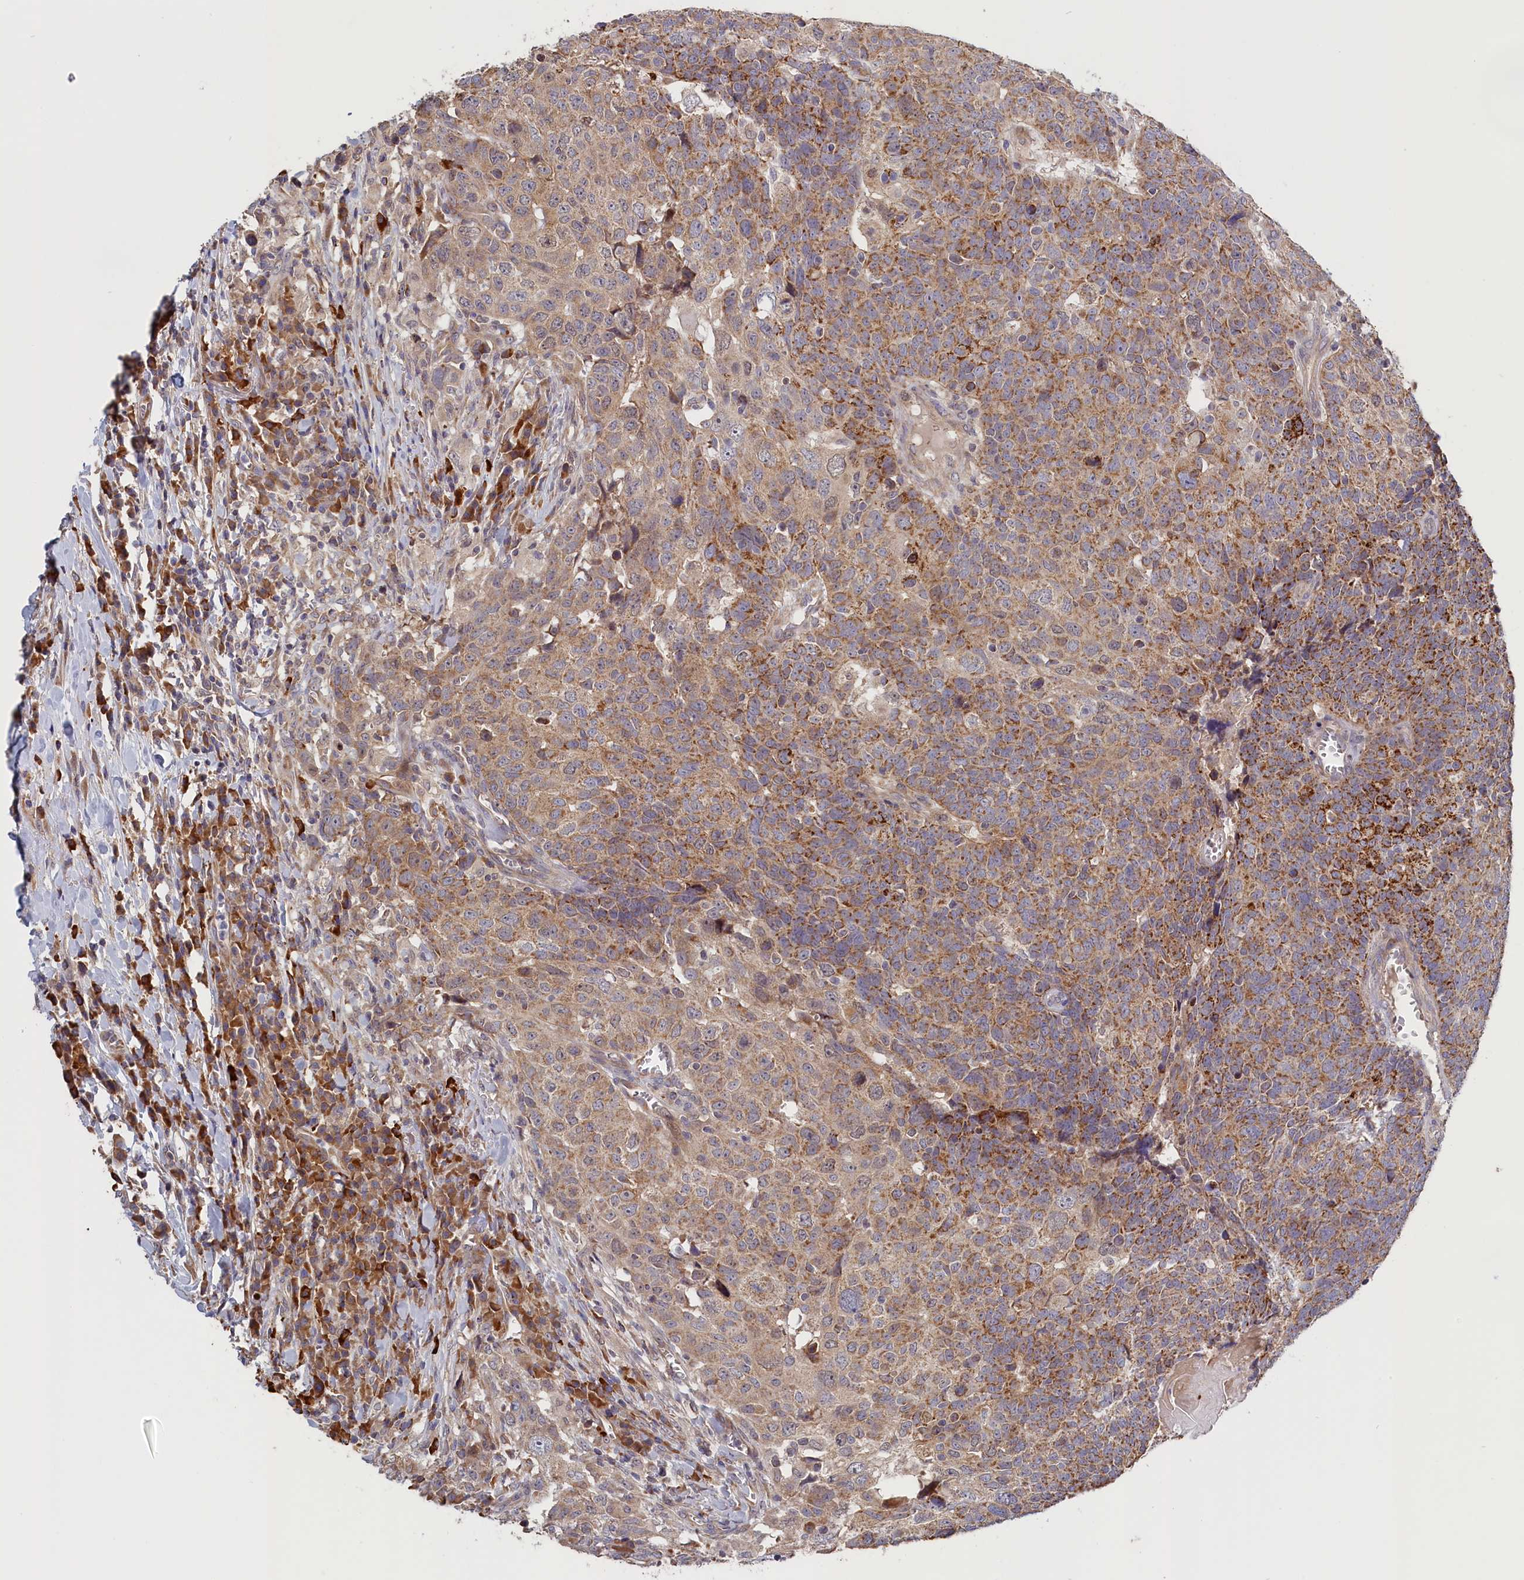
{"staining": {"intensity": "moderate", "quantity": "25%-75%", "location": "cytoplasmic/membranous"}, "tissue": "head and neck cancer", "cell_type": "Tumor cells", "image_type": "cancer", "snomed": [{"axis": "morphology", "description": "Squamous cell carcinoma, NOS"}, {"axis": "topography", "description": "Head-Neck"}], "caption": "DAB (3,3'-diaminobenzidine) immunohistochemical staining of head and neck cancer shows moderate cytoplasmic/membranous protein expression in approximately 25%-75% of tumor cells.", "gene": "CEP44", "patient": {"sex": "male", "age": 66}}